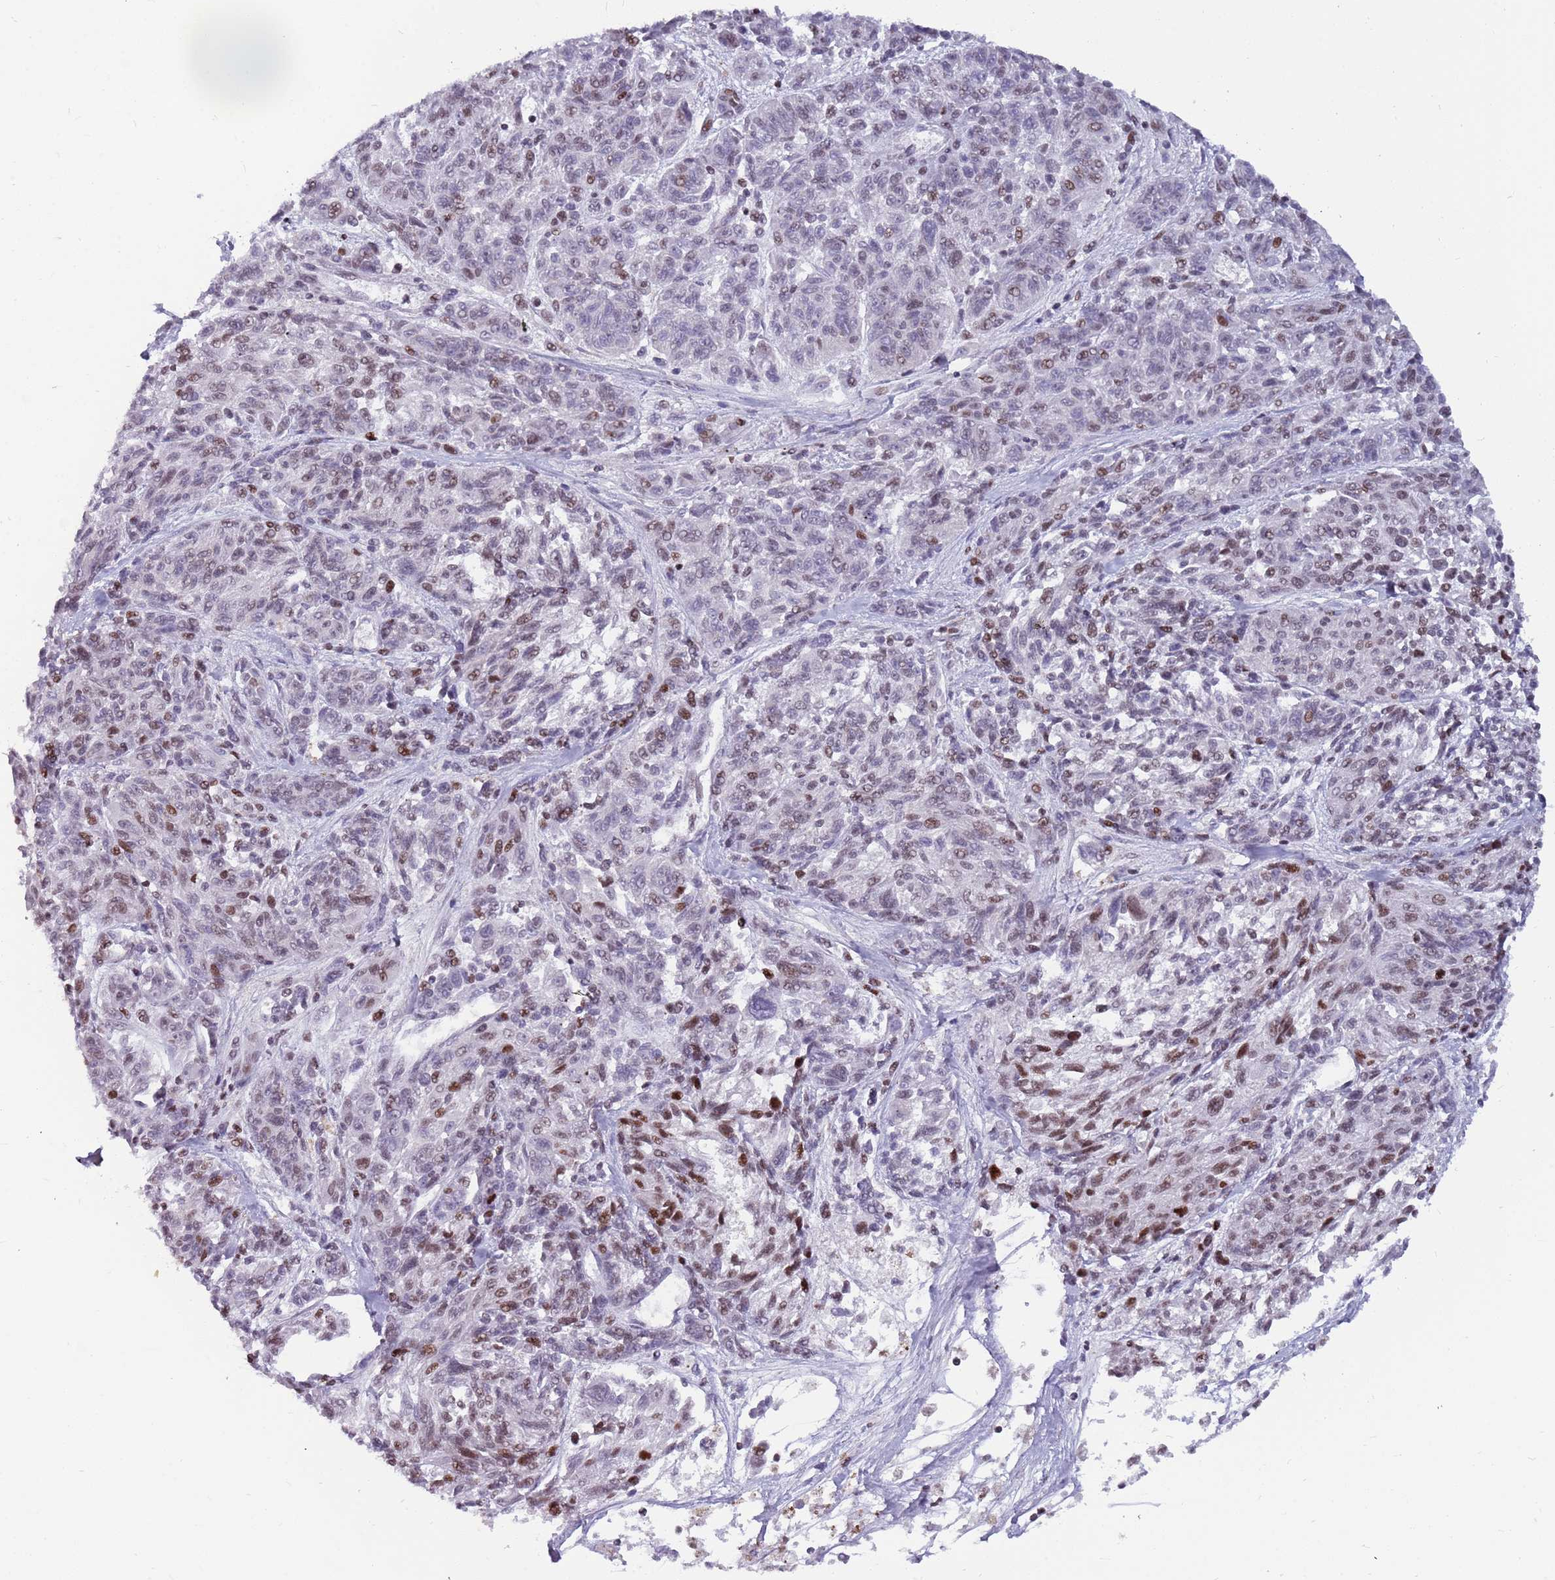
{"staining": {"intensity": "weak", "quantity": "25%-75%", "location": "nuclear"}, "tissue": "melanoma", "cell_type": "Tumor cells", "image_type": "cancer", "snomed": [{"axis": "morphology", "description": "Malignant melanoma, NOS"}, {"axis": "topography", "description": "Skin"}], "caption": "Approximately 25%-75% of tumor cells in malignant melanoma exhibit weak nuclear protein staining as visualized by brown immunohistochemical staining.", "gene": "ARHGEF5", "patient": {"sex": "male", "age": 53}}